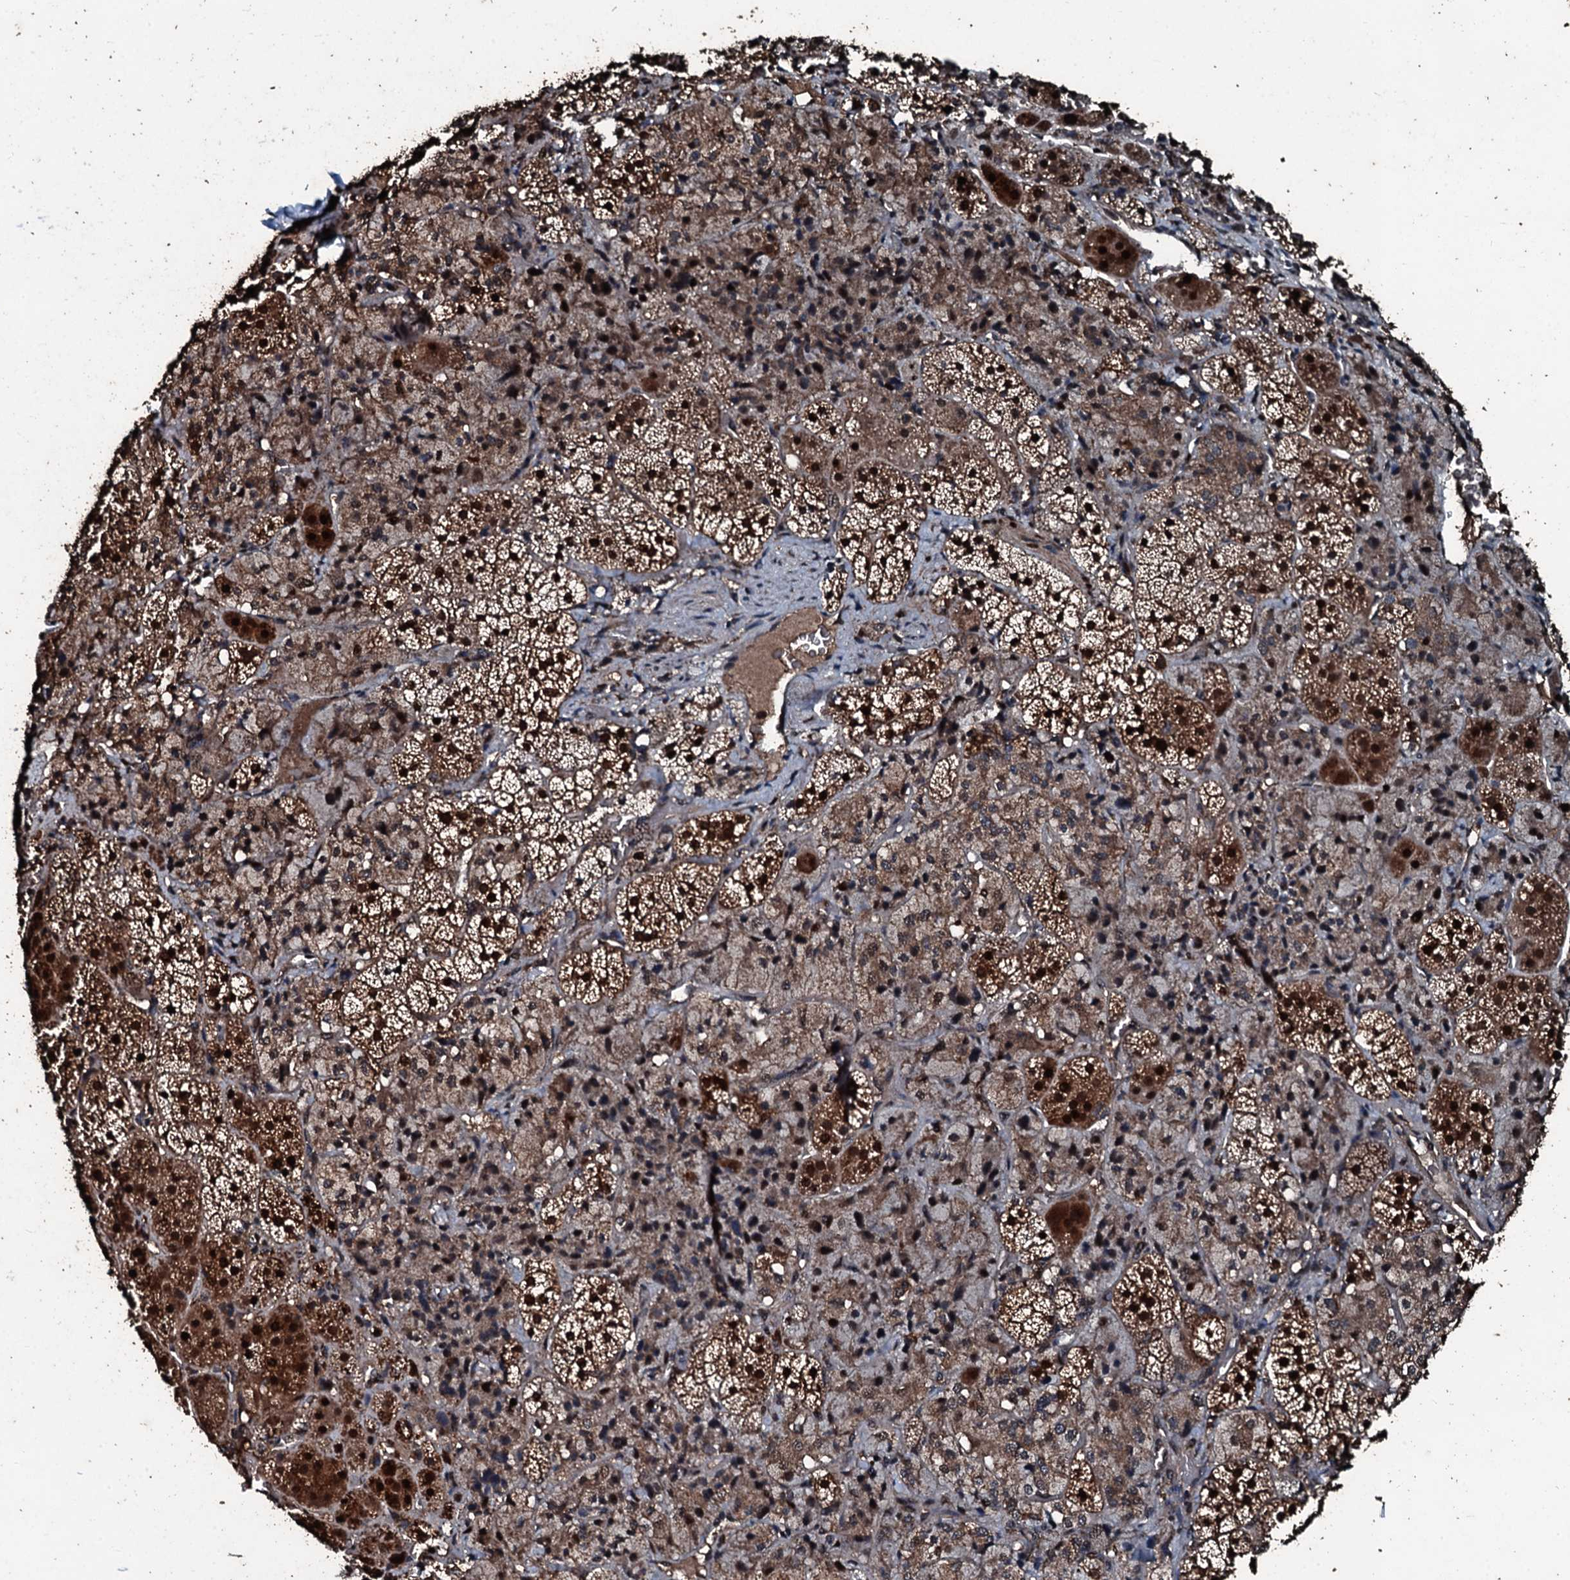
{"staining": {"intensity": "moderate", "quantity": ">75%", "location": "cytoplasmic/membranous,nuclear"}, "tissue": "adrenal gland", "cell_type": "Glandular cells", "image_type": "normal", "snomed": [{"axis": "morphology", "description": "Normal tissue, NOS"}, {"axis": "topography", "description": "Adrenal gland"}], "caption": "About >75% of glandular cells in benign human adrenal gland demonstrate moderate cytoplasmic/membranous,nuclear protein staining as visualized by brown immunohistochemical staining.", "gene": "FAAP24", "patient": {"sex": "female", "age": 44}}